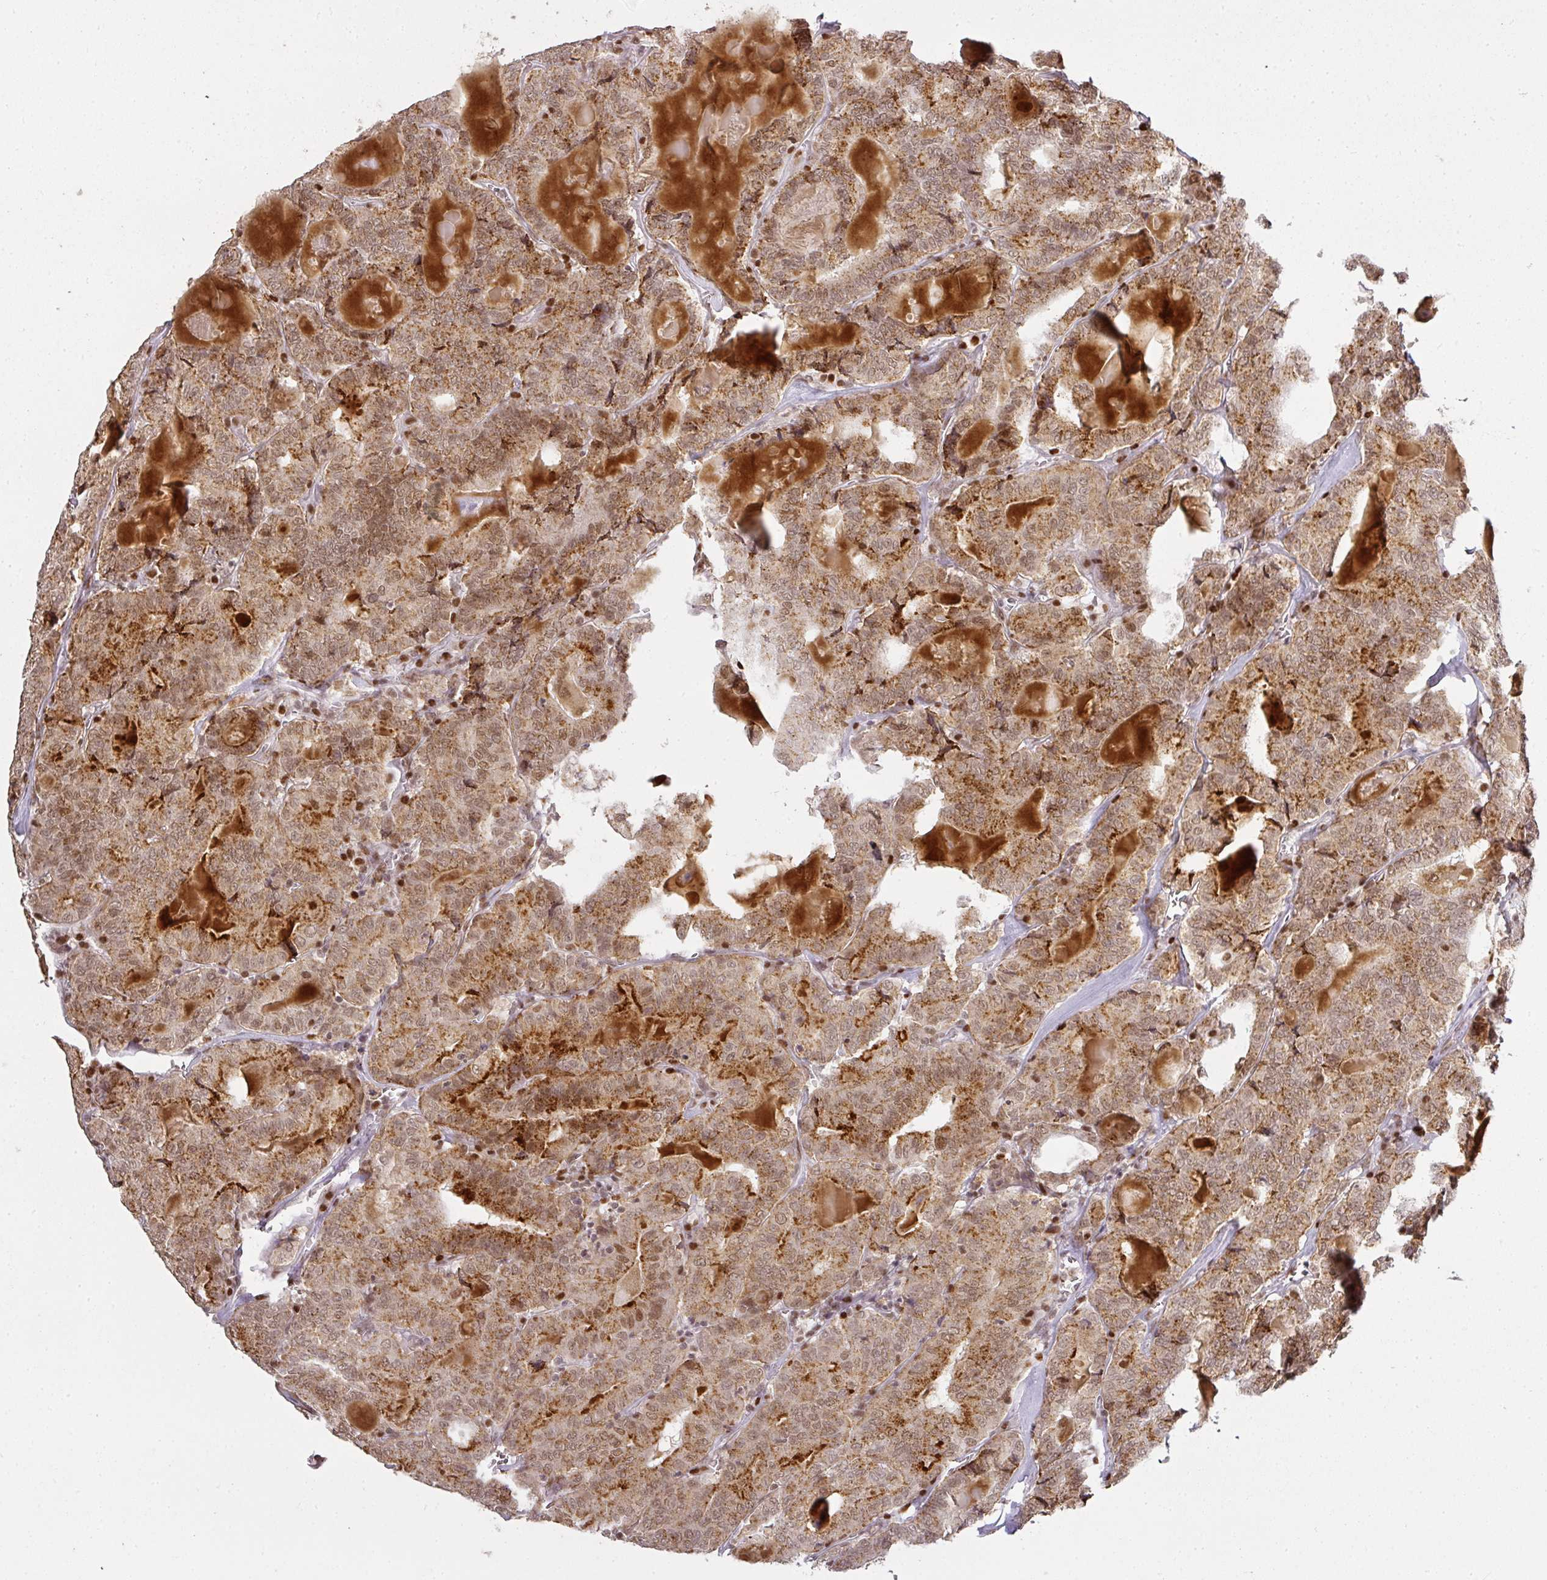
{"staining": {"intensity": "moderate", "quantity": ">75%", "location": "cytoplasmic/membranous,nuclear"}, "tissue": "thyroid cancer", "cell_type": "Tumor cells", "image_type": "cancer", "snomed": [{"axis": "morphology", "description": "Papillary adenocarcinoma, NOS"}, {"axis": "topography", "description": "Thyroid gland"}], "caption": "Thyroid cancer stained with DAB immunohistochemistry (IHC) exhibits medium levels of moderate cytoplasmic/membranous and nuclear positivity in approximately >75% of tumor cells.", "gene": "GPRIN2", "patient": {"sex": "female", "age": 72}}